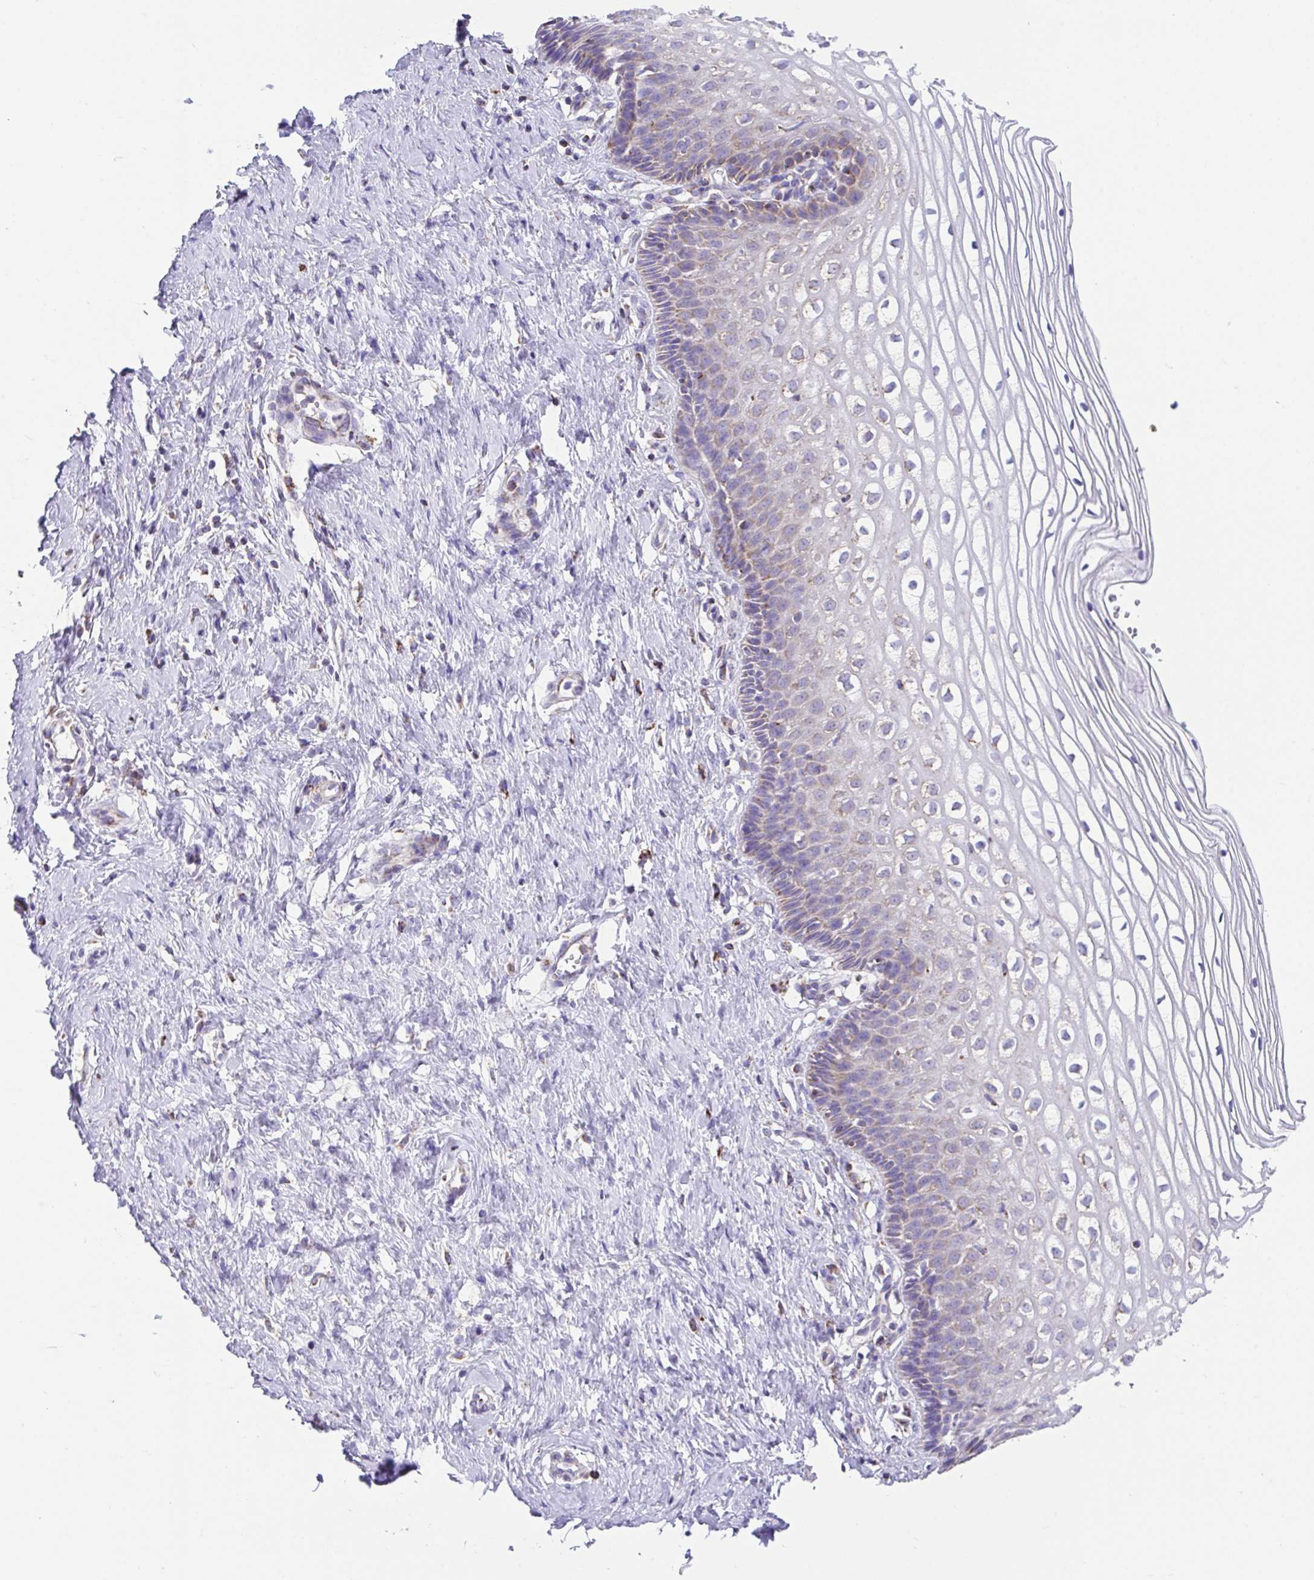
{"staining": {"intensity": "weak", "quantity": "<25%", "location": "cytoplasmic/membranous"}, "tissue": "cervix", "cell_type": "Glandular cells", "image_type": "normal", "snomed": [{"axis": "morphology", "description": "Normal tissue, NOS"}, {"axis": "topography", "description": "Cervix"}], "caption": "IHC of normal cervix demonstrates no staining in glandular cells.", "gene": "PCMTD2", "patient": {"sex": "female", "age": 36}}